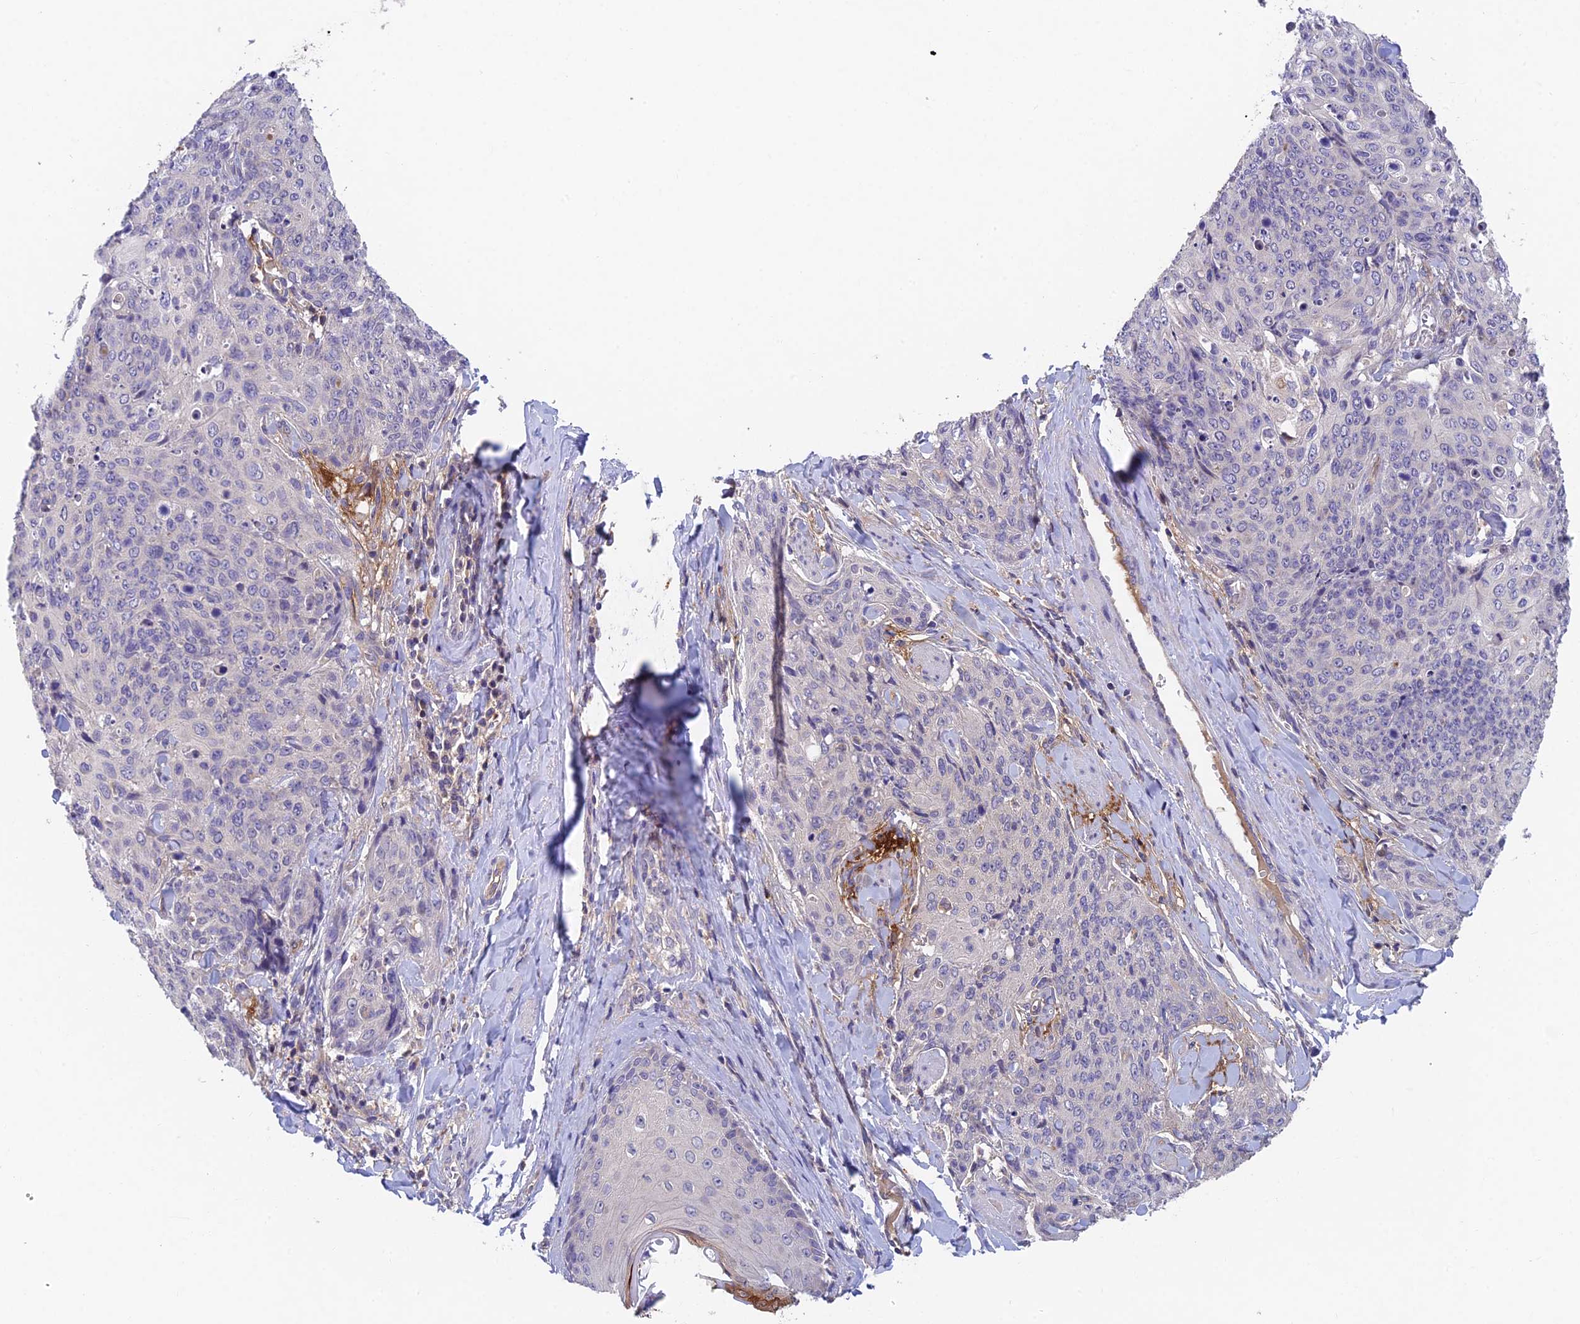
{"staining": {"intensity": "negative", "quantity": "none", "location": "none"}, "tissue": "skin cancer", "cell_type": "Tumor cells", "image_type": "cancer", "snomed": [{"axis": "morphology", "description": "Squamous cell carcinoma, NOS"}, {"axis": "topography", "description": "Skin"}, {"axis": "topography", "description": "Vulva"}], "caption": "Tumor cells are negative for protein expression in human skin squamous cell carcinoma.", "gene": "ADAMTS13", "patient": {"sex": "female", "age": 85}}